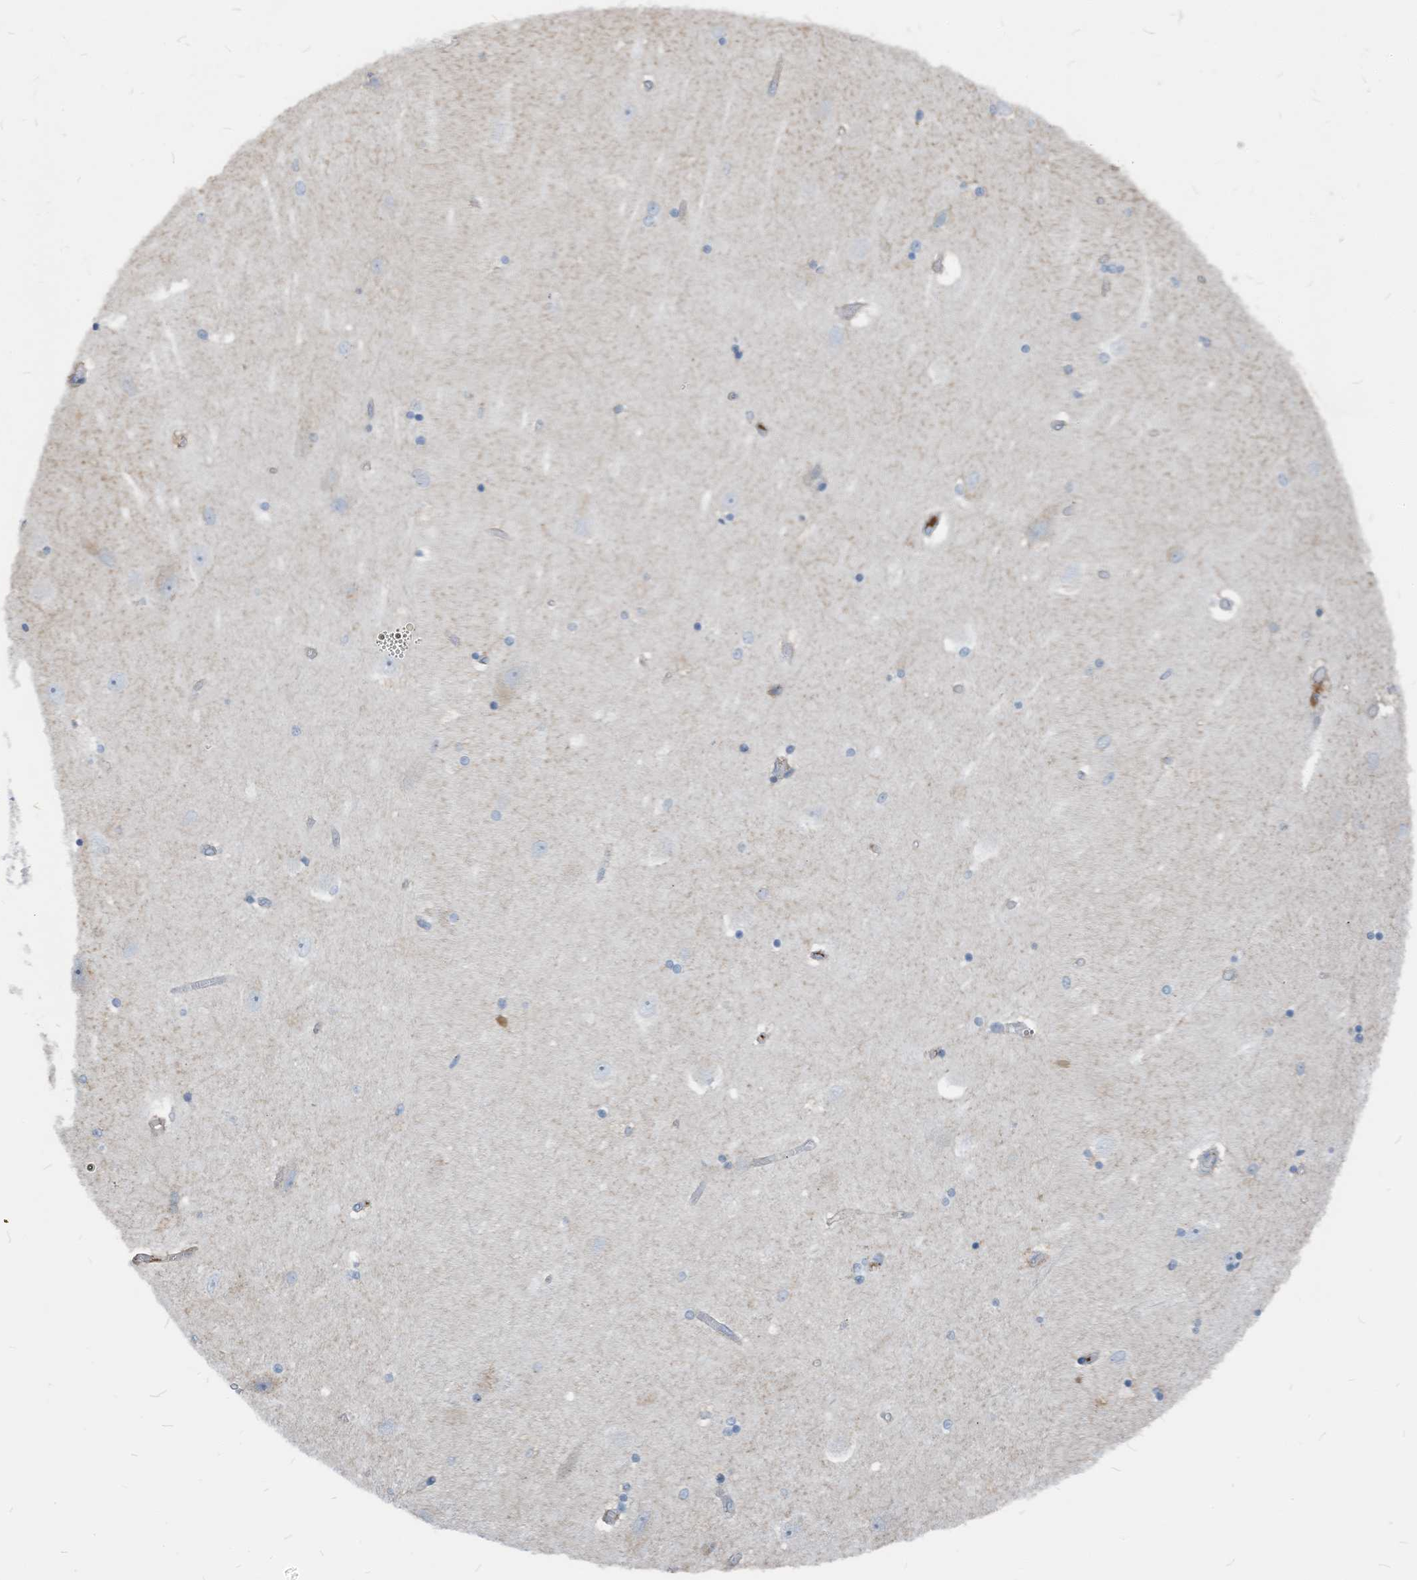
{"staining": {"intensity": "negative", "quantity": "none", "location": "none"}, "tissue": "hippocampus", "cell_type": "Glial cells", "image_type": "normal", "snomed": [{"axis": "morphology", "description": "Normal tissue, NOS"}, {"axis": "topography", "description": "Hippocampus"}], "caption": "Immunohistochemical staining of normal hippocampus displays no significant positivity in glial cells. (DAB immunohistochemistry, high magnification).", "gene": "CHMP2B", "patient": {"sex": "female", "age": 54}}